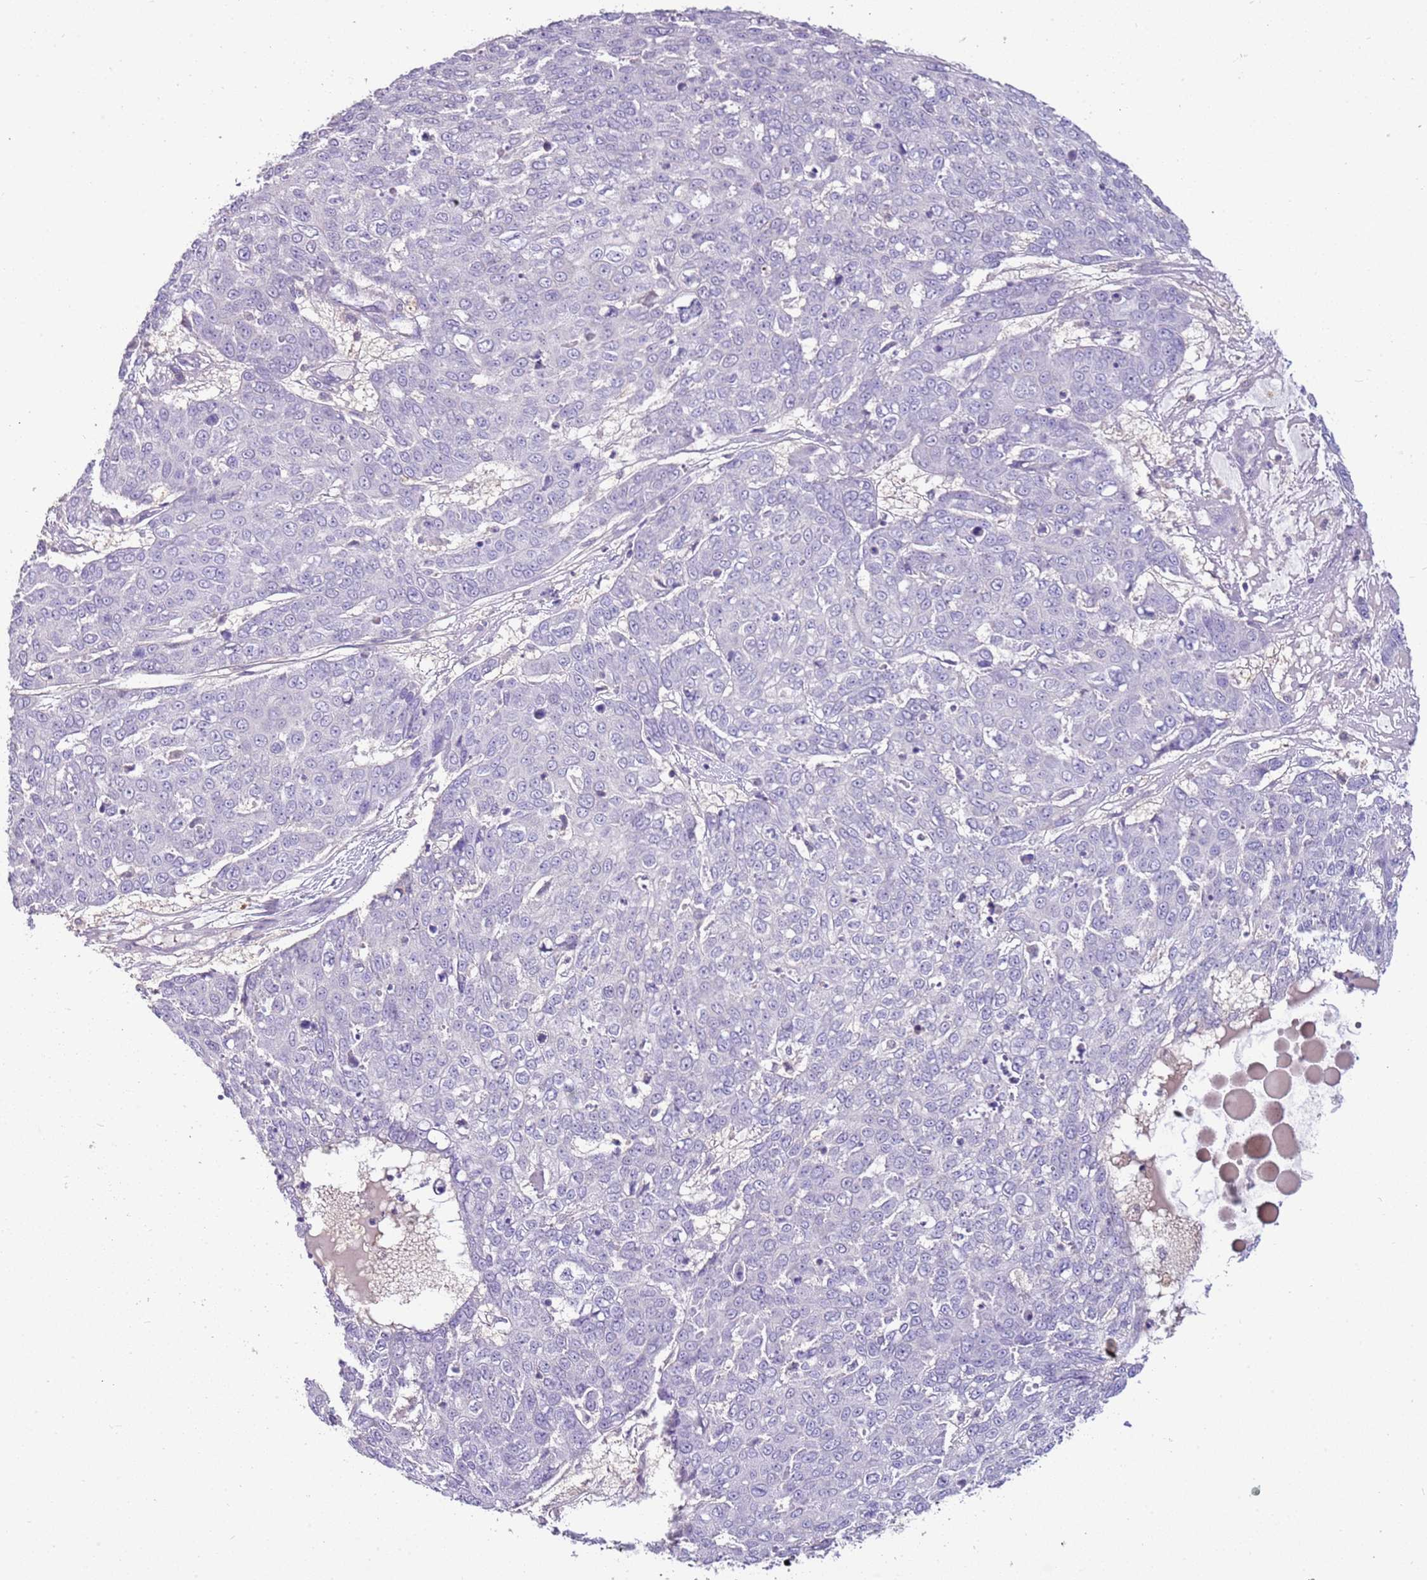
{"staining": {"intensity": "negative", "quantity": "none", "location": "none"}, "tissue": "skin cancer", "cell_type": "Tumor cells", "image_type": "cancer", "snomed": [{"axis": "morphology", "description": "Squamous cell carcinoma, NOS"}, {"axis": "topography", "description": "Skin"}], "caption": "High magnification brightfield microscopy of squamous cell carcinoma (skin) stained with DAB (brown) and counterstained with hematoxylin (blue): tumor cells show no significant staining.", "gene": "ARHGAP5", "patient": {"sex": "male", "age": 71}}